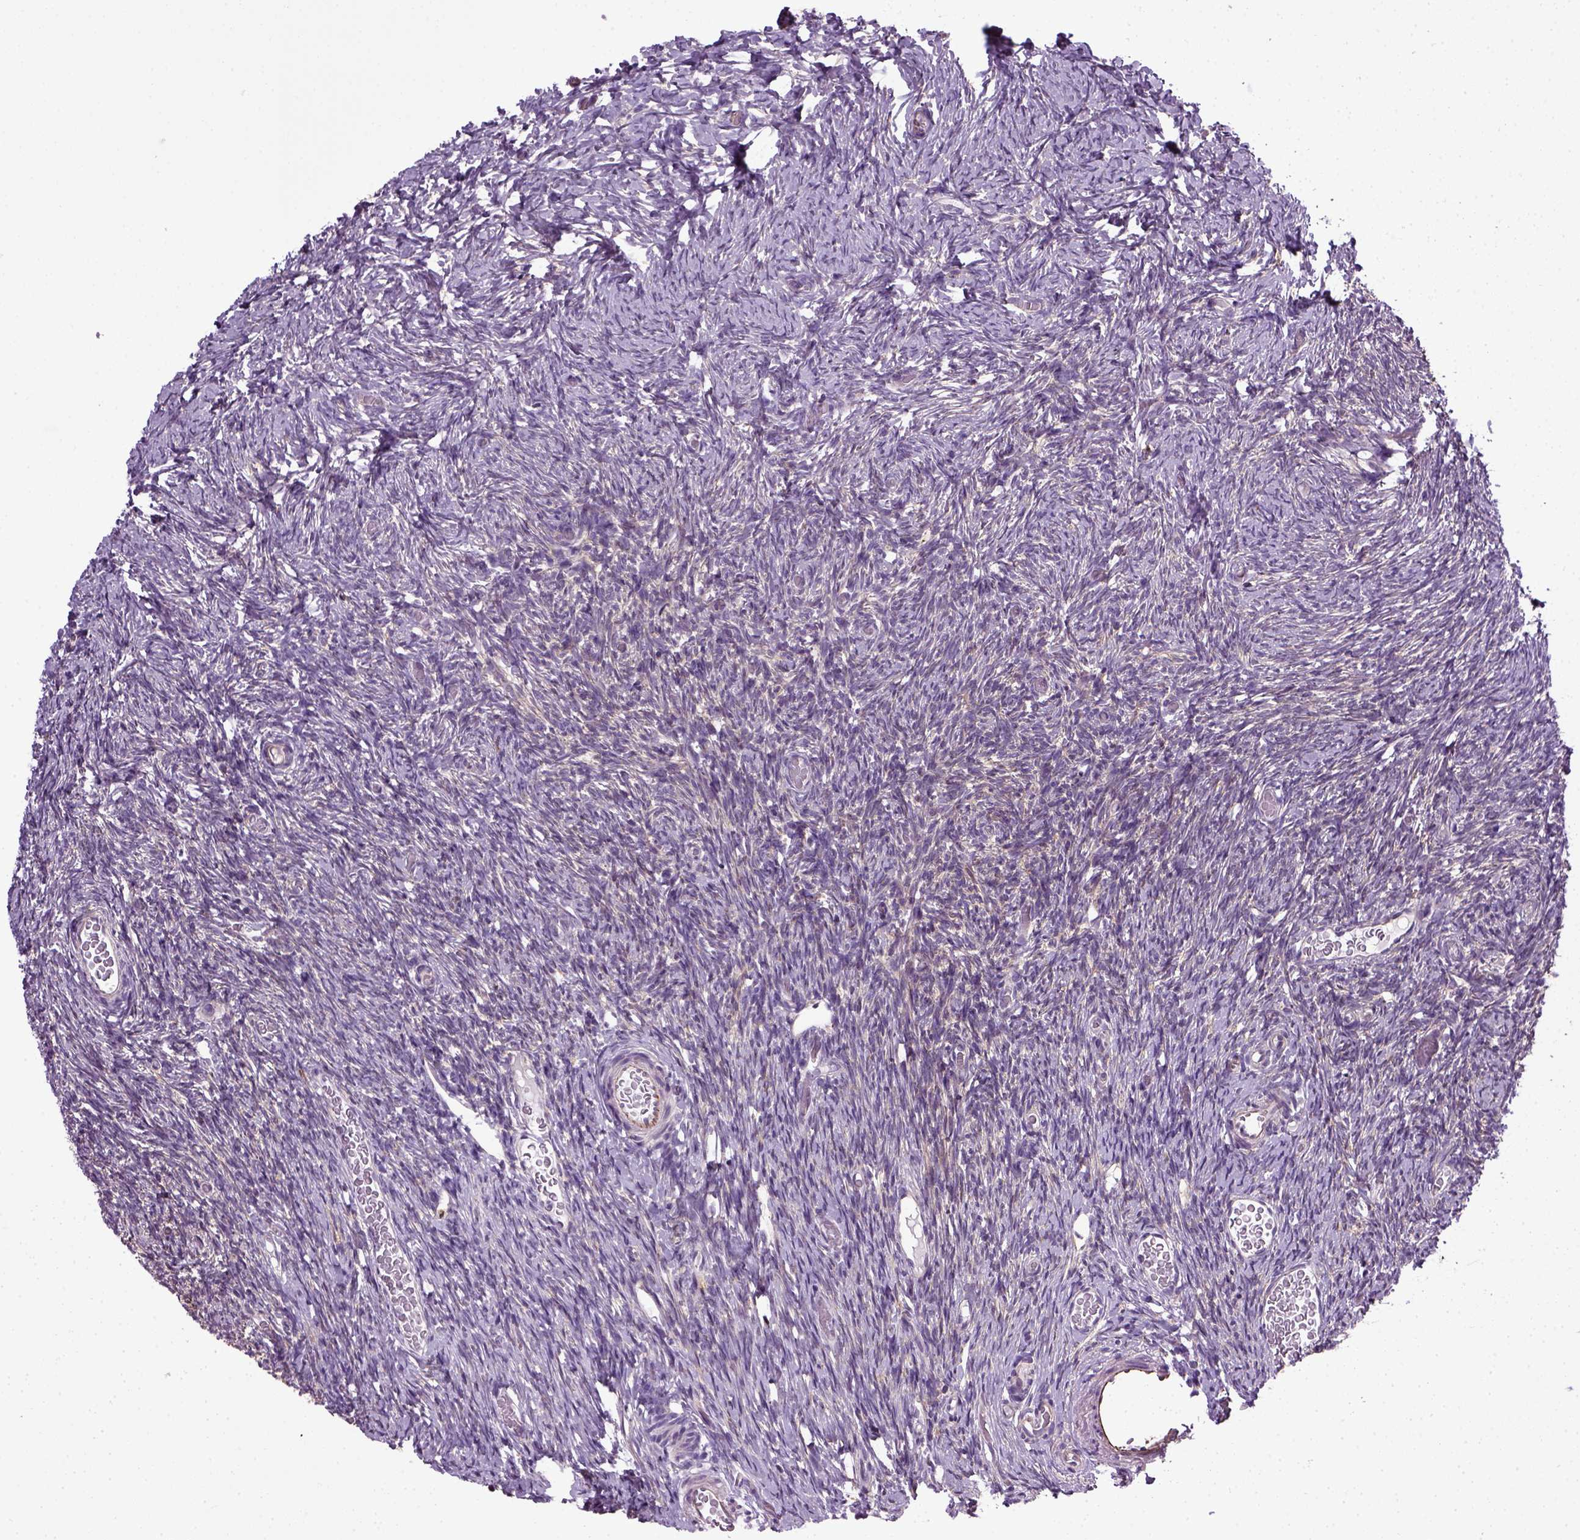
{"staining": {"intensity": "negative", "quantity": "none", "location": "none"}, "tissue": "ovary", "cell_type": "Follicle cells", "image_type": "normal", "snomed": [{"axis": "morphology", "description": "Normal tissue, NOS"}, {"axis": "topography", "description": "Ovary"}], "caption": "Immunohistochemistry histopathology image of benign ovary: ovary stained with DAB demonstrates no significant protein expression in follicle cells. The staining was performed using DAB (3,3'-diaminobenzidine) to visualize the protein expression in brown, while the nuclei were stained in blue with hematoxylin (Magnification: 20x).", "gene": "TPRG1", "patient": {"sex": "female", "age": 39}}